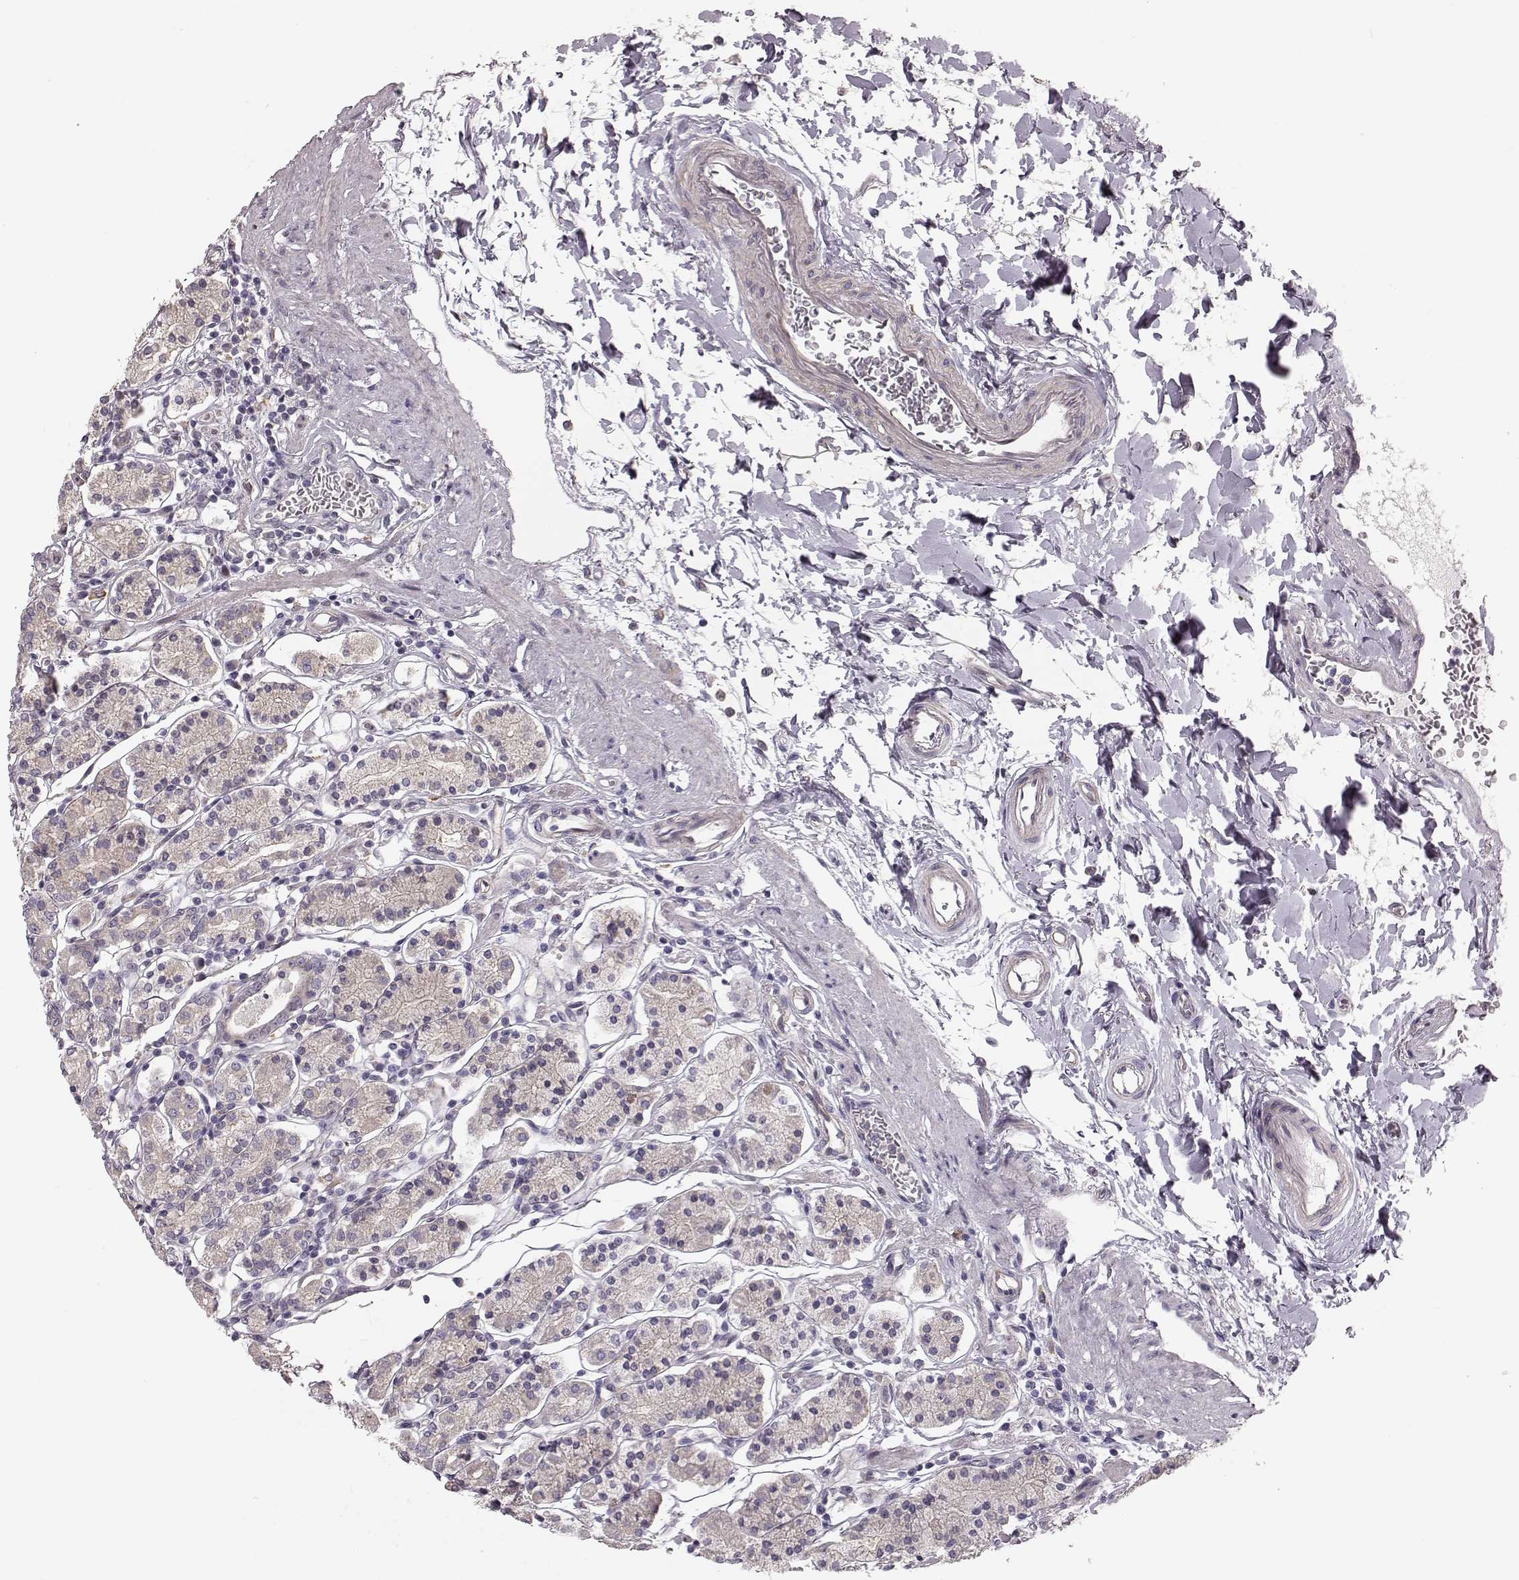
{"staining": {"intensity": "weak", "quantity": "<25%", "location": "cytoplasmic/membranous"}, "tissue": "stomach", "cell_type": "Glandular cells", "image_type": "normal", "snomed": [{"axis": "morphology", "description": "Normal tissue, NOS"}, {"axis": "topography", "description": "Stomach, upper"}, {"axis": "topography", "description": "Stomach"}], "caption": "This is a histopathology image of immunohistochemistry staining of benign stomach, which shows no expression in glandular cells.", "gene": "GPR50", "patient": {"sex": "male", "age": 62}}